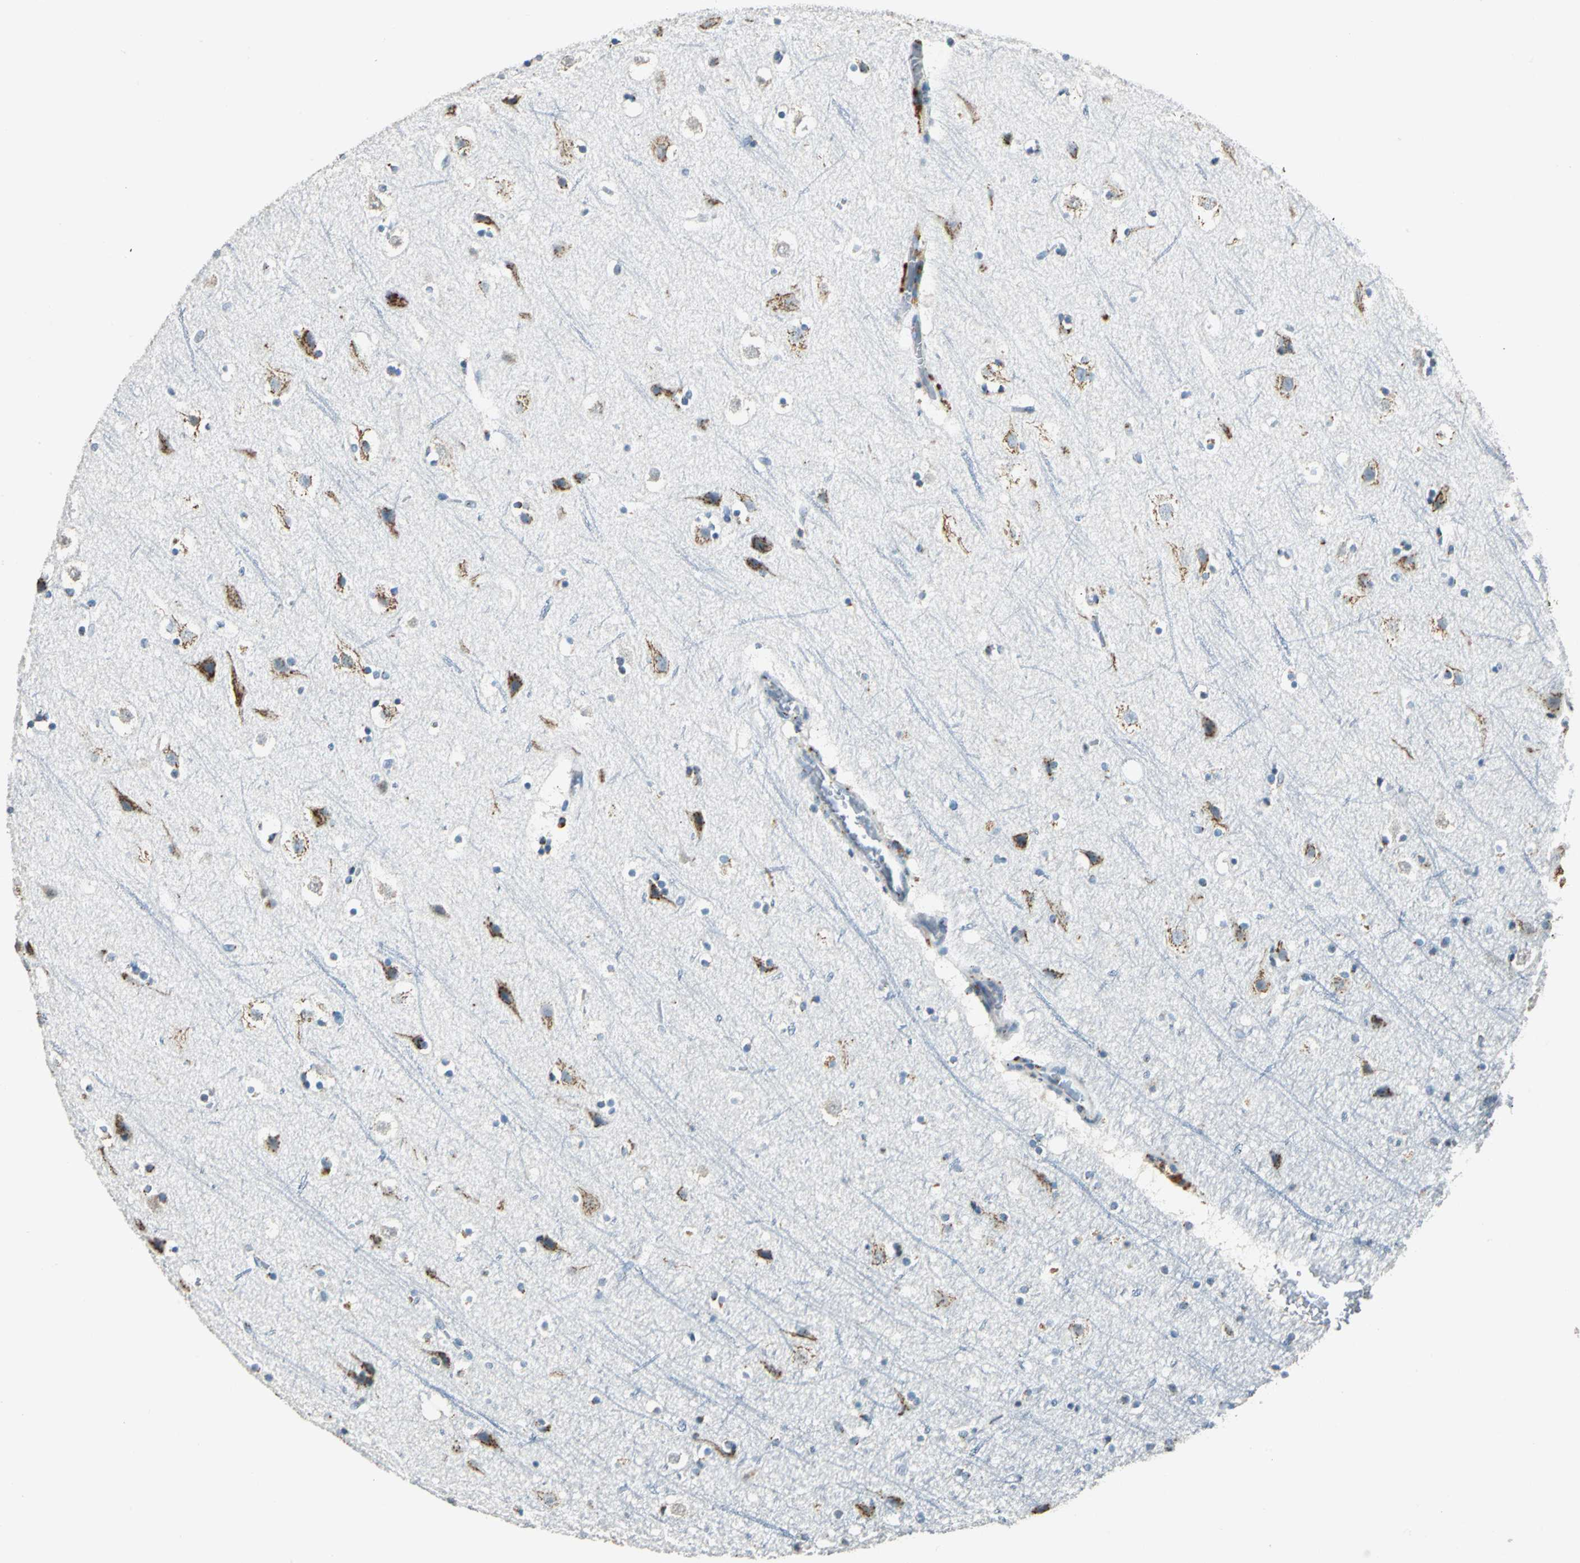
{"staining": {"intensity": "negative", "quantity": "none", "location": "none"}, "tissue": "cerebral cortex", "cell_type": "Endothelial cells", "image_type": "normal", "snomed": [{"axis": "morphology", "description": "Normal tissue, NOS"}, {"axis": "topography", "description": "Cerebral cortex"}], "caption": "Histopathology image shows no significant protein staining in endothelial cells of unremarkable cerebral cortex.", "gene": "TMEM115", "patient": {"sex": "male", "age": 45}}